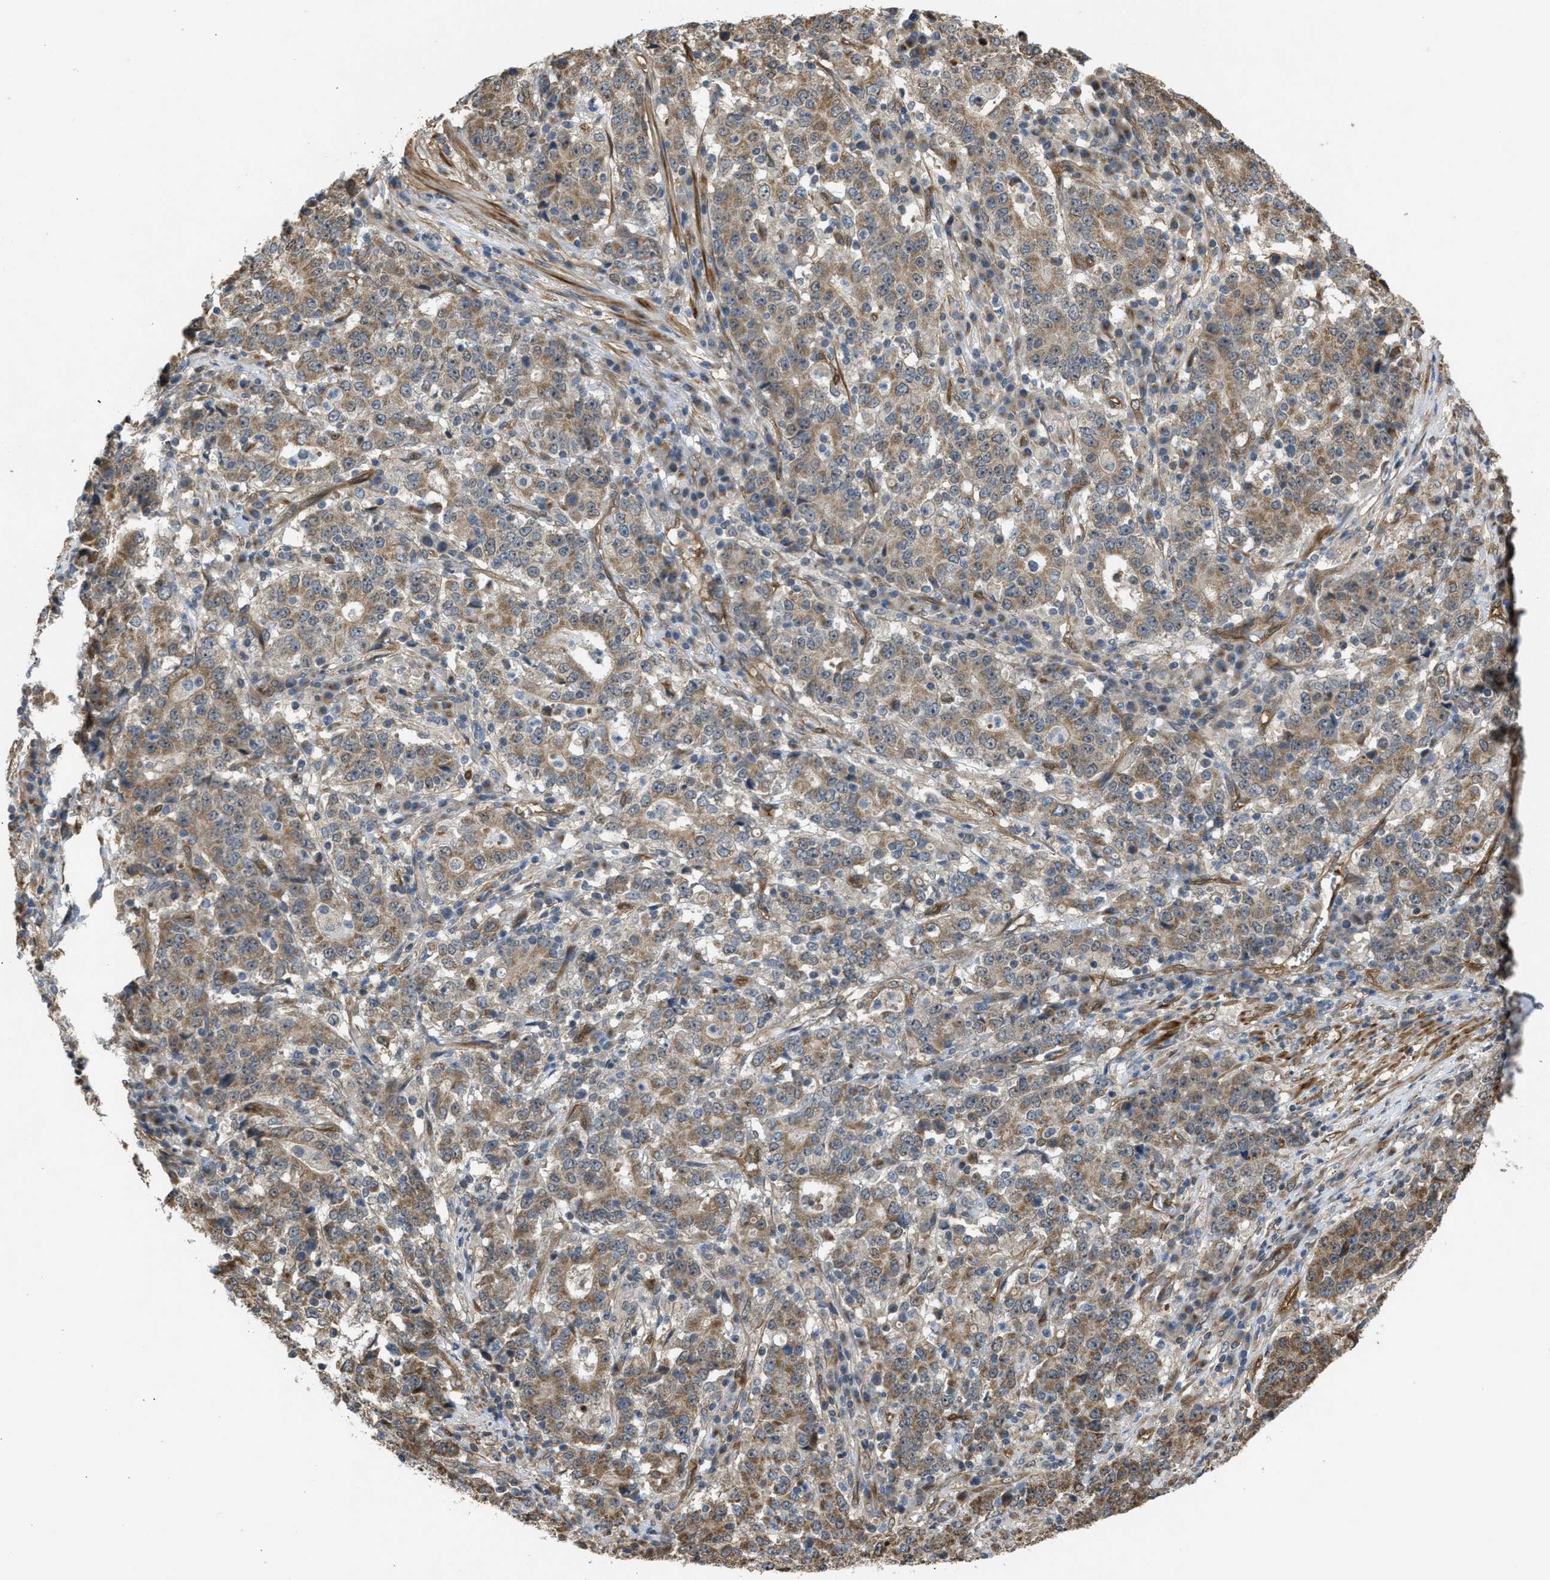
{"staining": {"intensity": "weak", "quantity": "<25%", "location": "cytoplasmic/membranous"}, "tissue": "stomach cancer", "cell_type": "Tumor cells", "image_type": "cancer", "snomed": [{"axis": "morphology", "description": "Adenocarcinoma, NOS"}, {"axis": "topography", "description": "Stomach"}], "caption": "The image reveals no staining of tumor cells in adenocarcinoma (stomach).", "gene": "BAG3", "patient": {"sex": "male", "age": 59}}